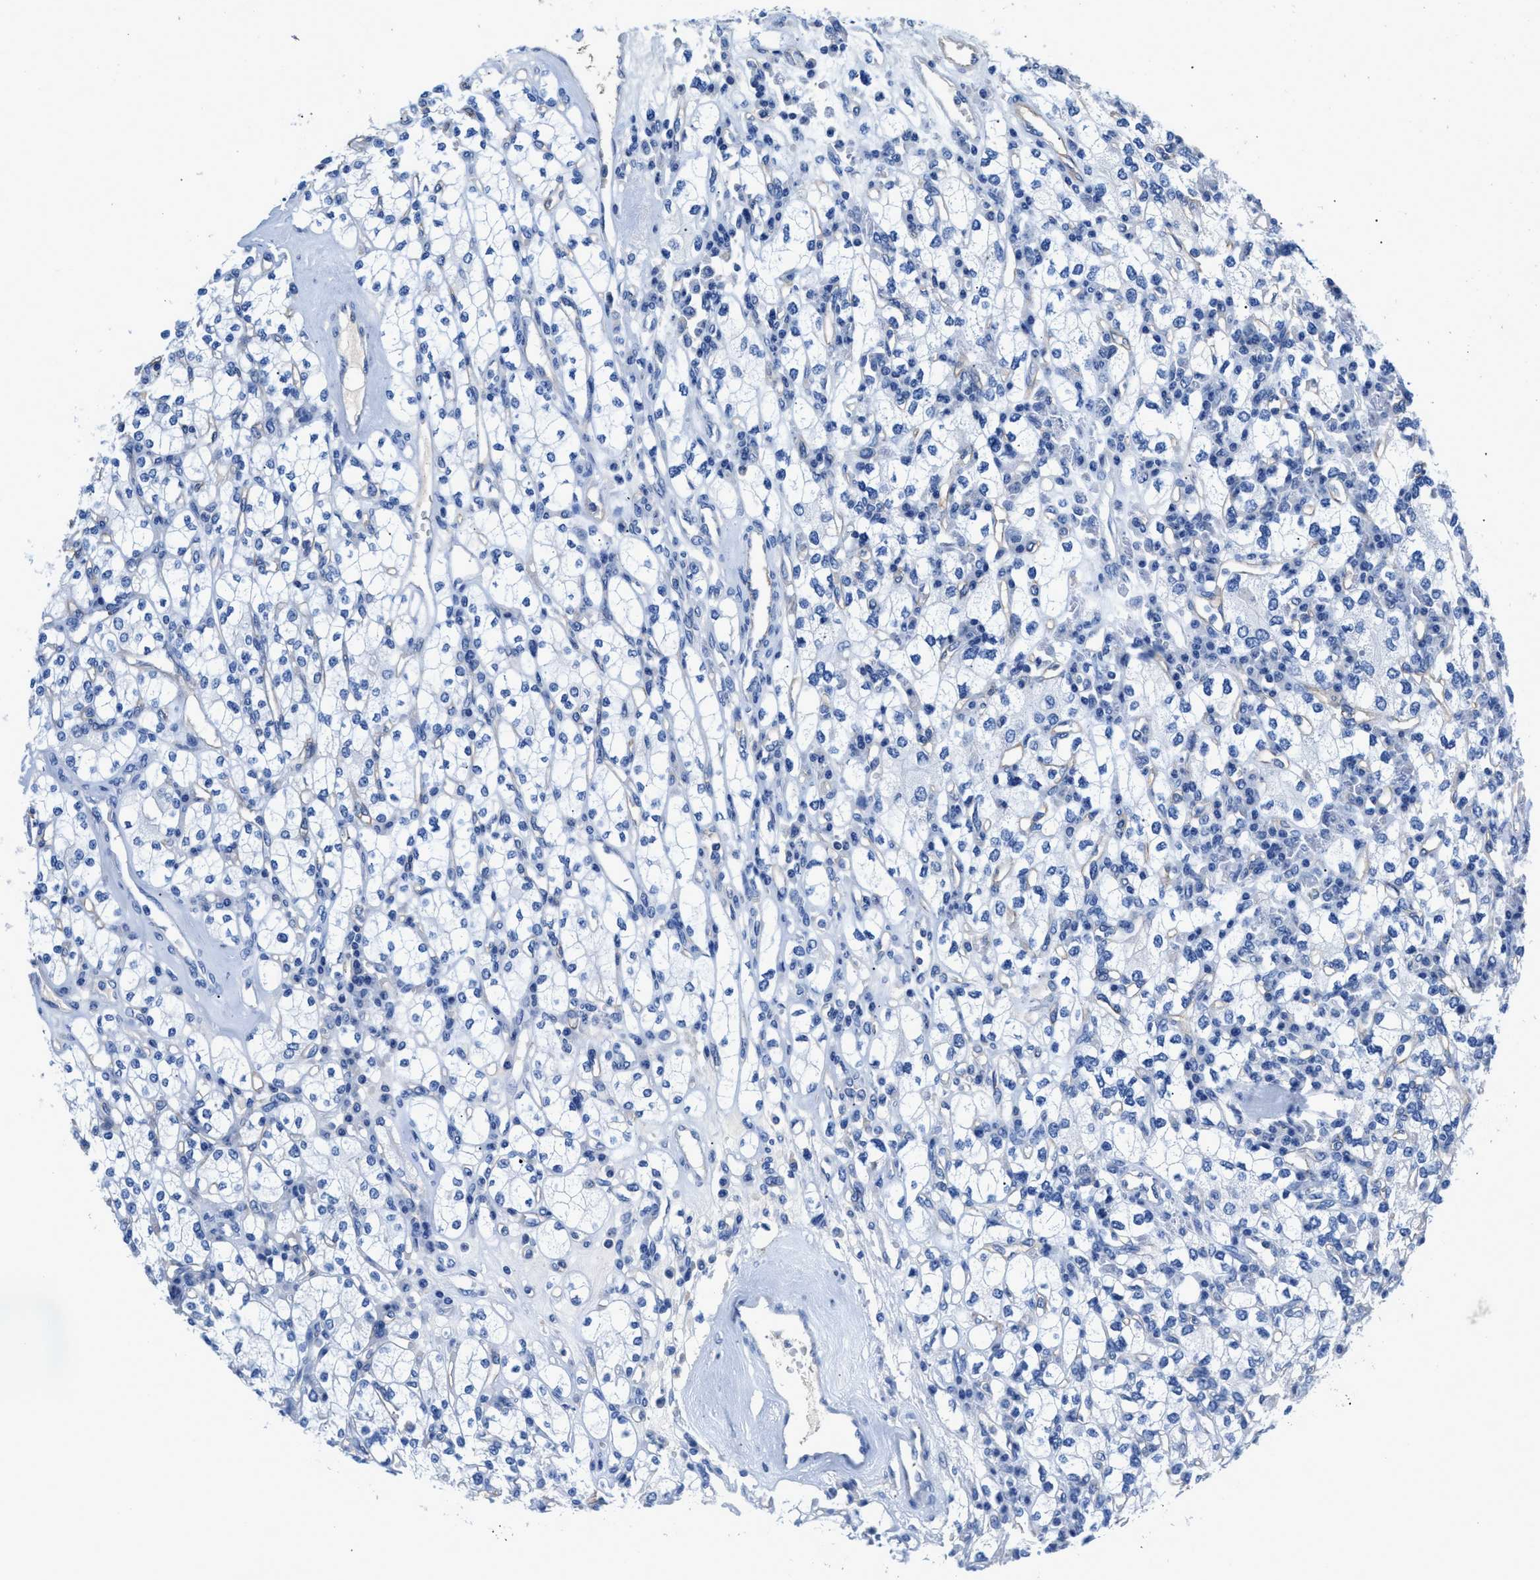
{"staining": {"intensity": "negative", "quantity": "none", "location": "none"}, "tissue": "renal cancer", "cell_type": "Tumor cells", "image_type": "cancer", "snomed": [{"axis": "morphology", "description": "Adenocarcinoma, NOS"}, {"axis": "topography", "description": "Kidney"}], "caption": "Immunohistochemistry (IHC) photomicrograph of human renal cancer (adenocarcinoma) stained for a protein (brown), which exhibits no positivity in tumor cells.", "gene": "SLFN13", "patient": {"sex": "male", "age": 77}}